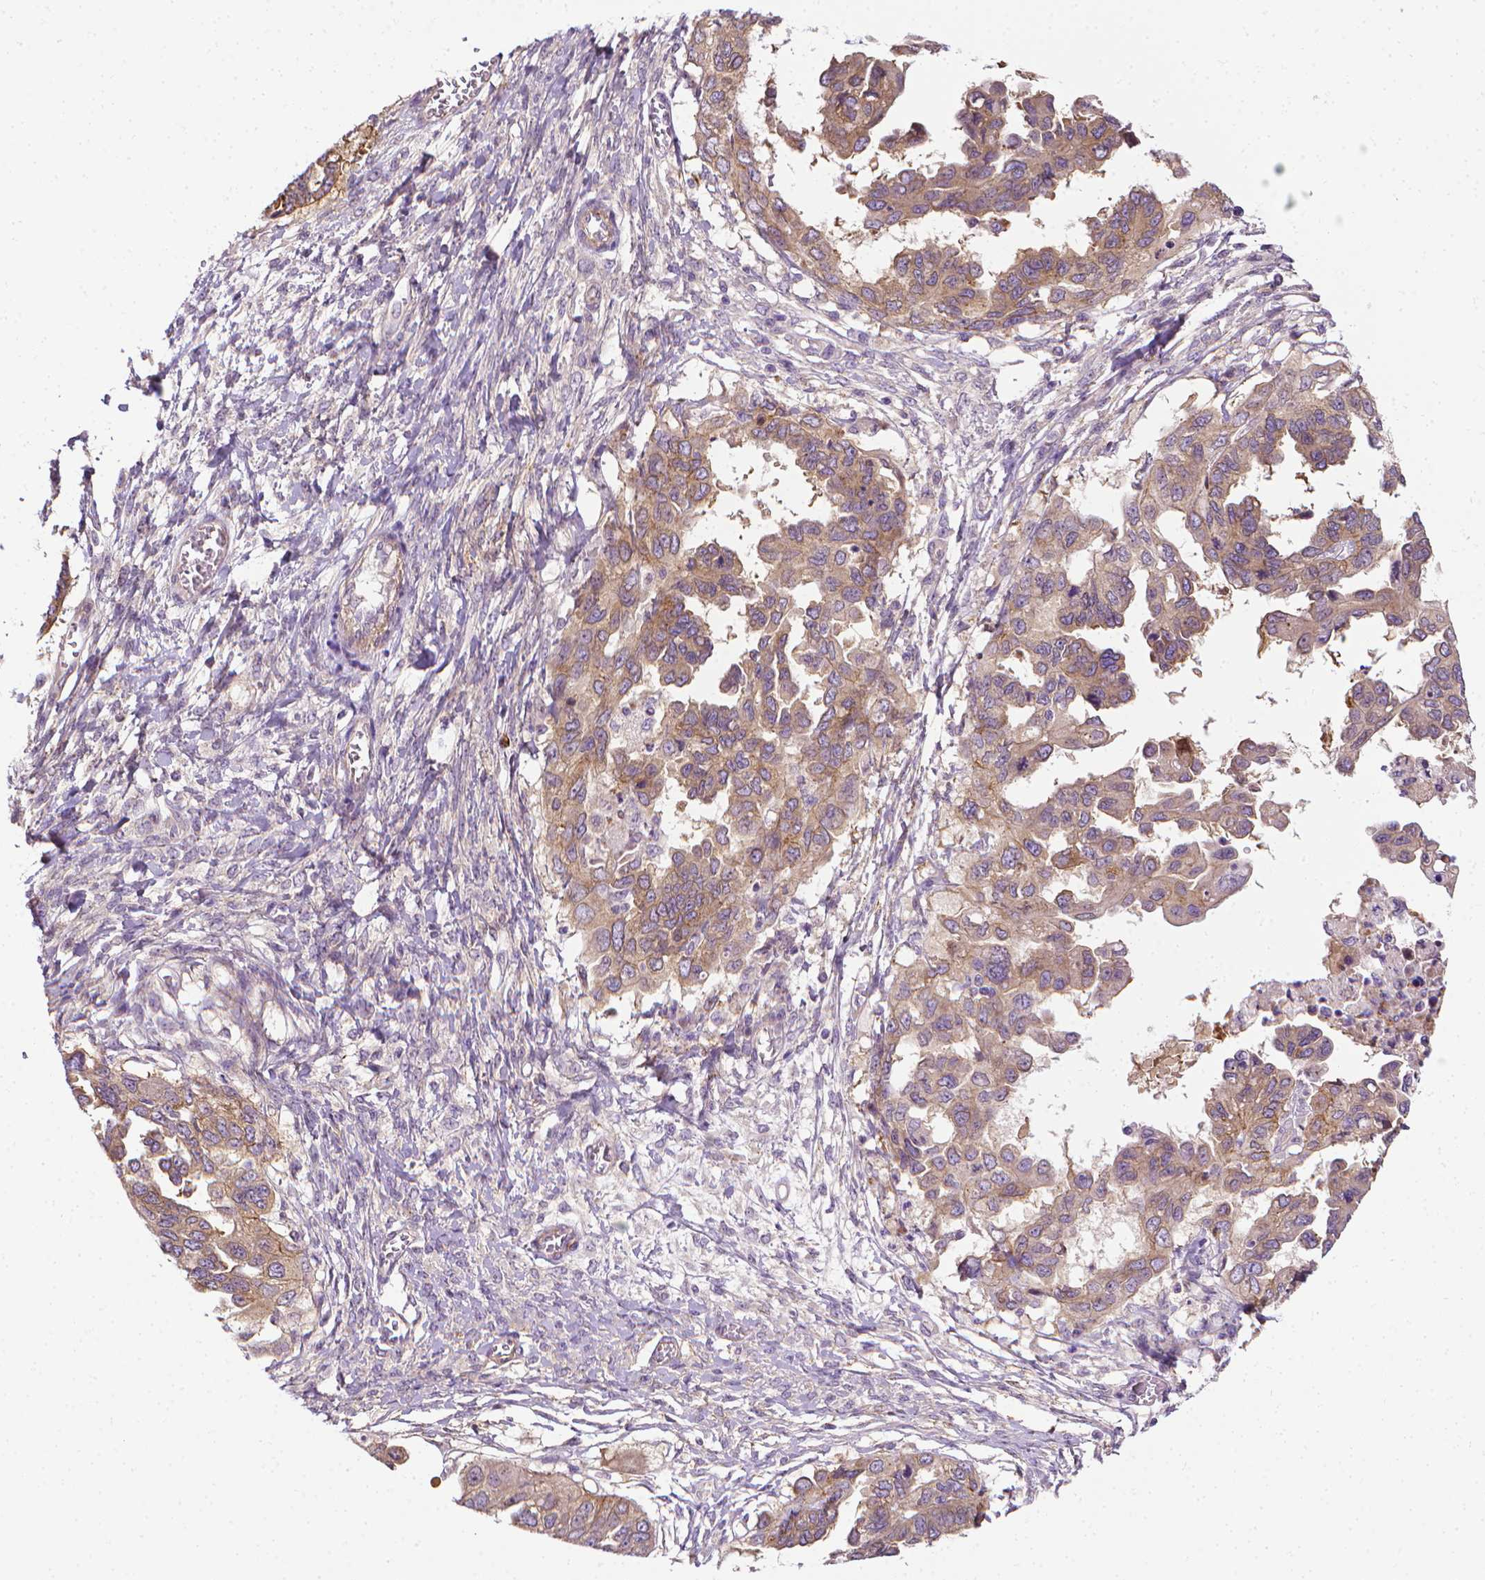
{"staining": {"intensity": "weak", "quantity": ">75%", "location": "cytoplasmic/membranous"}, "tissue": "ovarian cancer", "cell_type": "Tumor cells", "image_type": "cancer", "snomed": [{"axis": "morphology", "description": "Cystadenocarcinoma, serous, NOS"}, {"axis": "topography", "description": "Ovary"}], "caption": "Ovarian cancer stained with immunohistochemistry displays weak cytoplasmic/membranous positivity in about >75% of tumor cells.", "gene": "MCOLN3", "patient": {"sex": "female", "age": 53}}